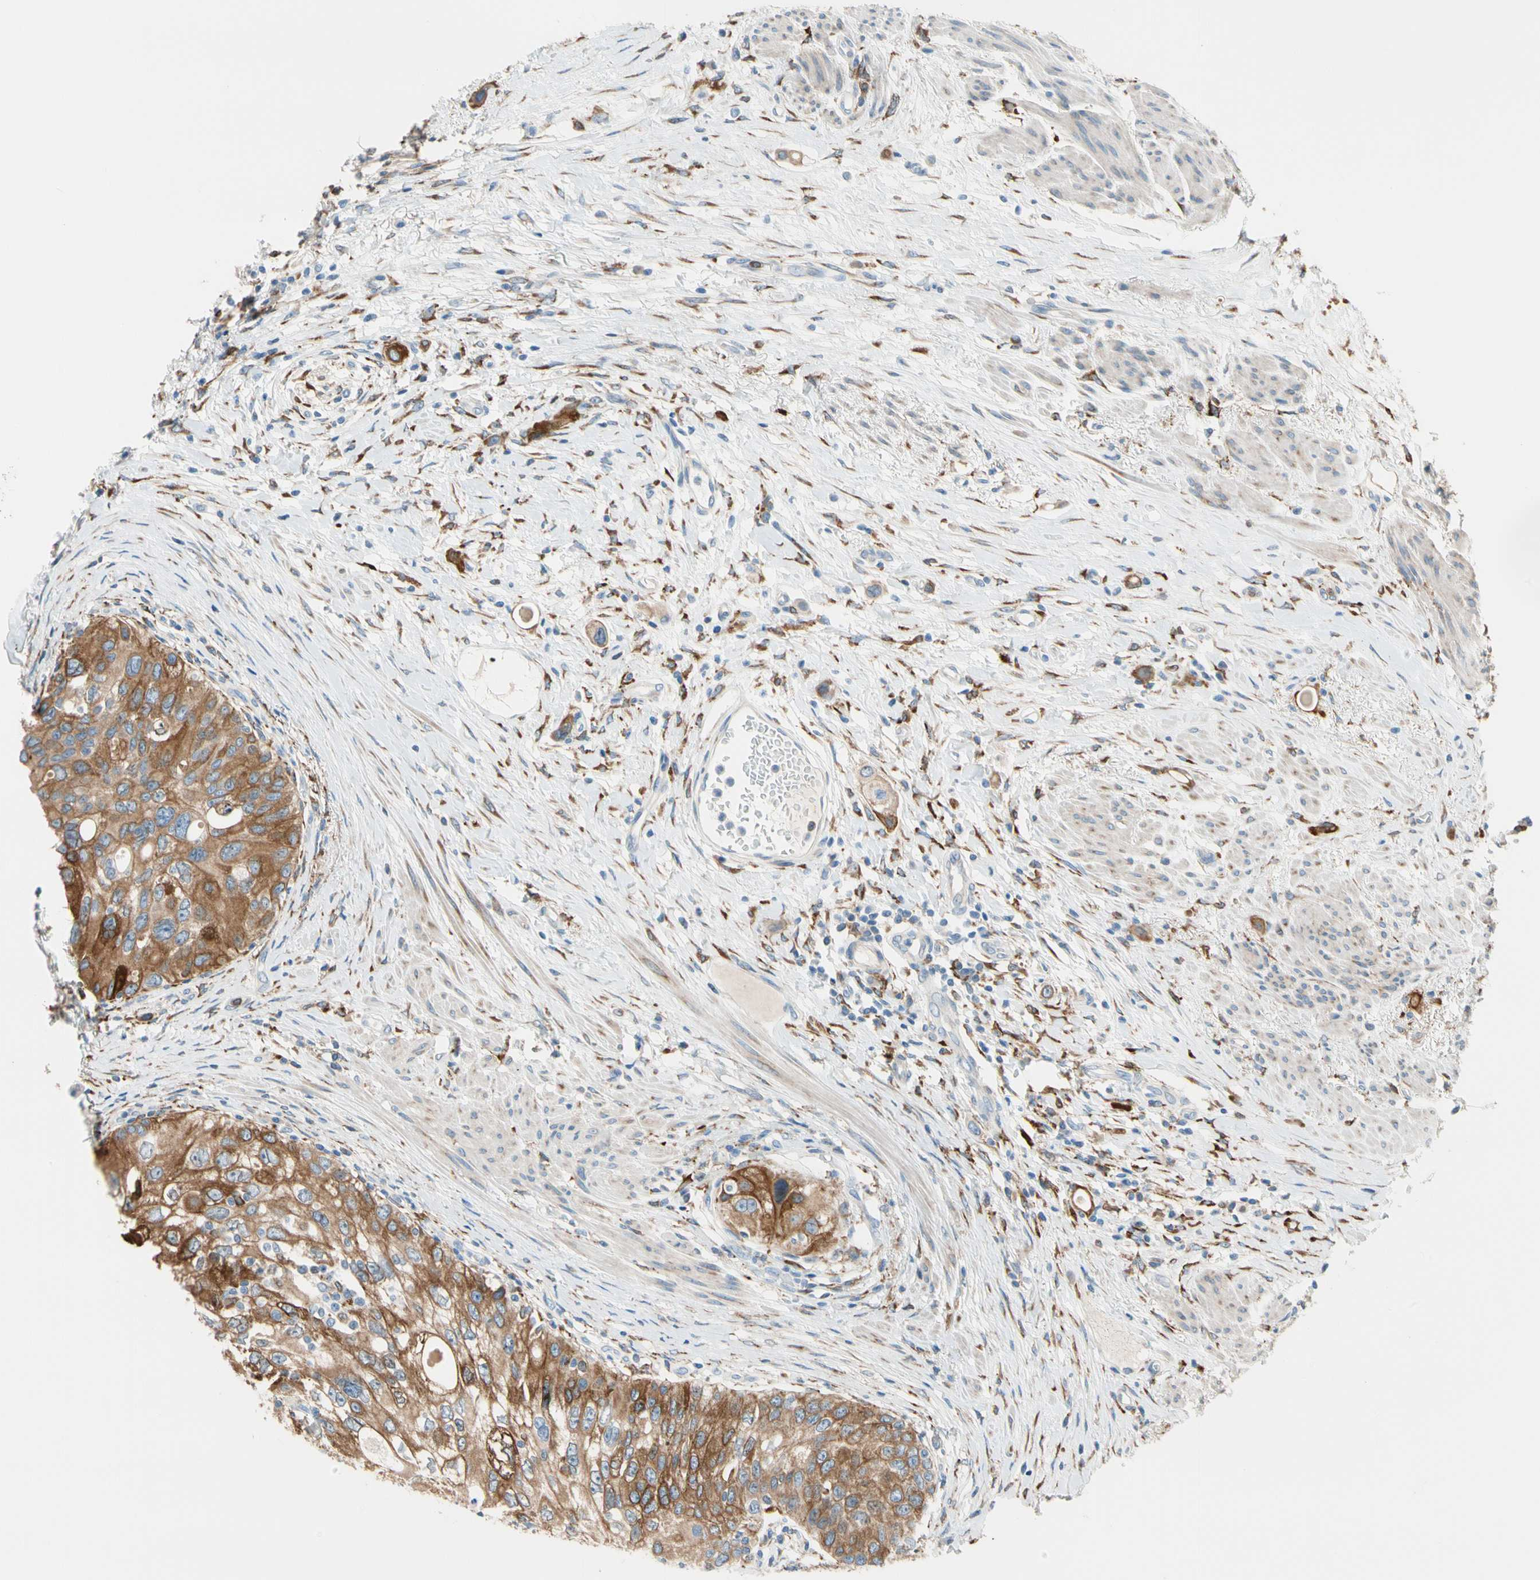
{"staining": {"intensity": "moderate", "quantity": ">75%", "location": "cytoplasmic/membranous"}, "tissue": "urothelial cancer", "cell_type": "Tumor cells", "image_type": "cancer", "snomed": [{"axis": "morphology", "description": "Urothelial carcinoma, High grade"}, {"axis": "topography", "description": "Urinary bladder"}], "caption": "Protein staining displays moderate cytoplasmic/membranous expression in about >75% of tumor cells in urothelial cancer. The protein of interest is shown in brown color, while the nuclei are stained blue.", "gene": "LRPAP1", "patient": {"sex": "female", "age": 56}}